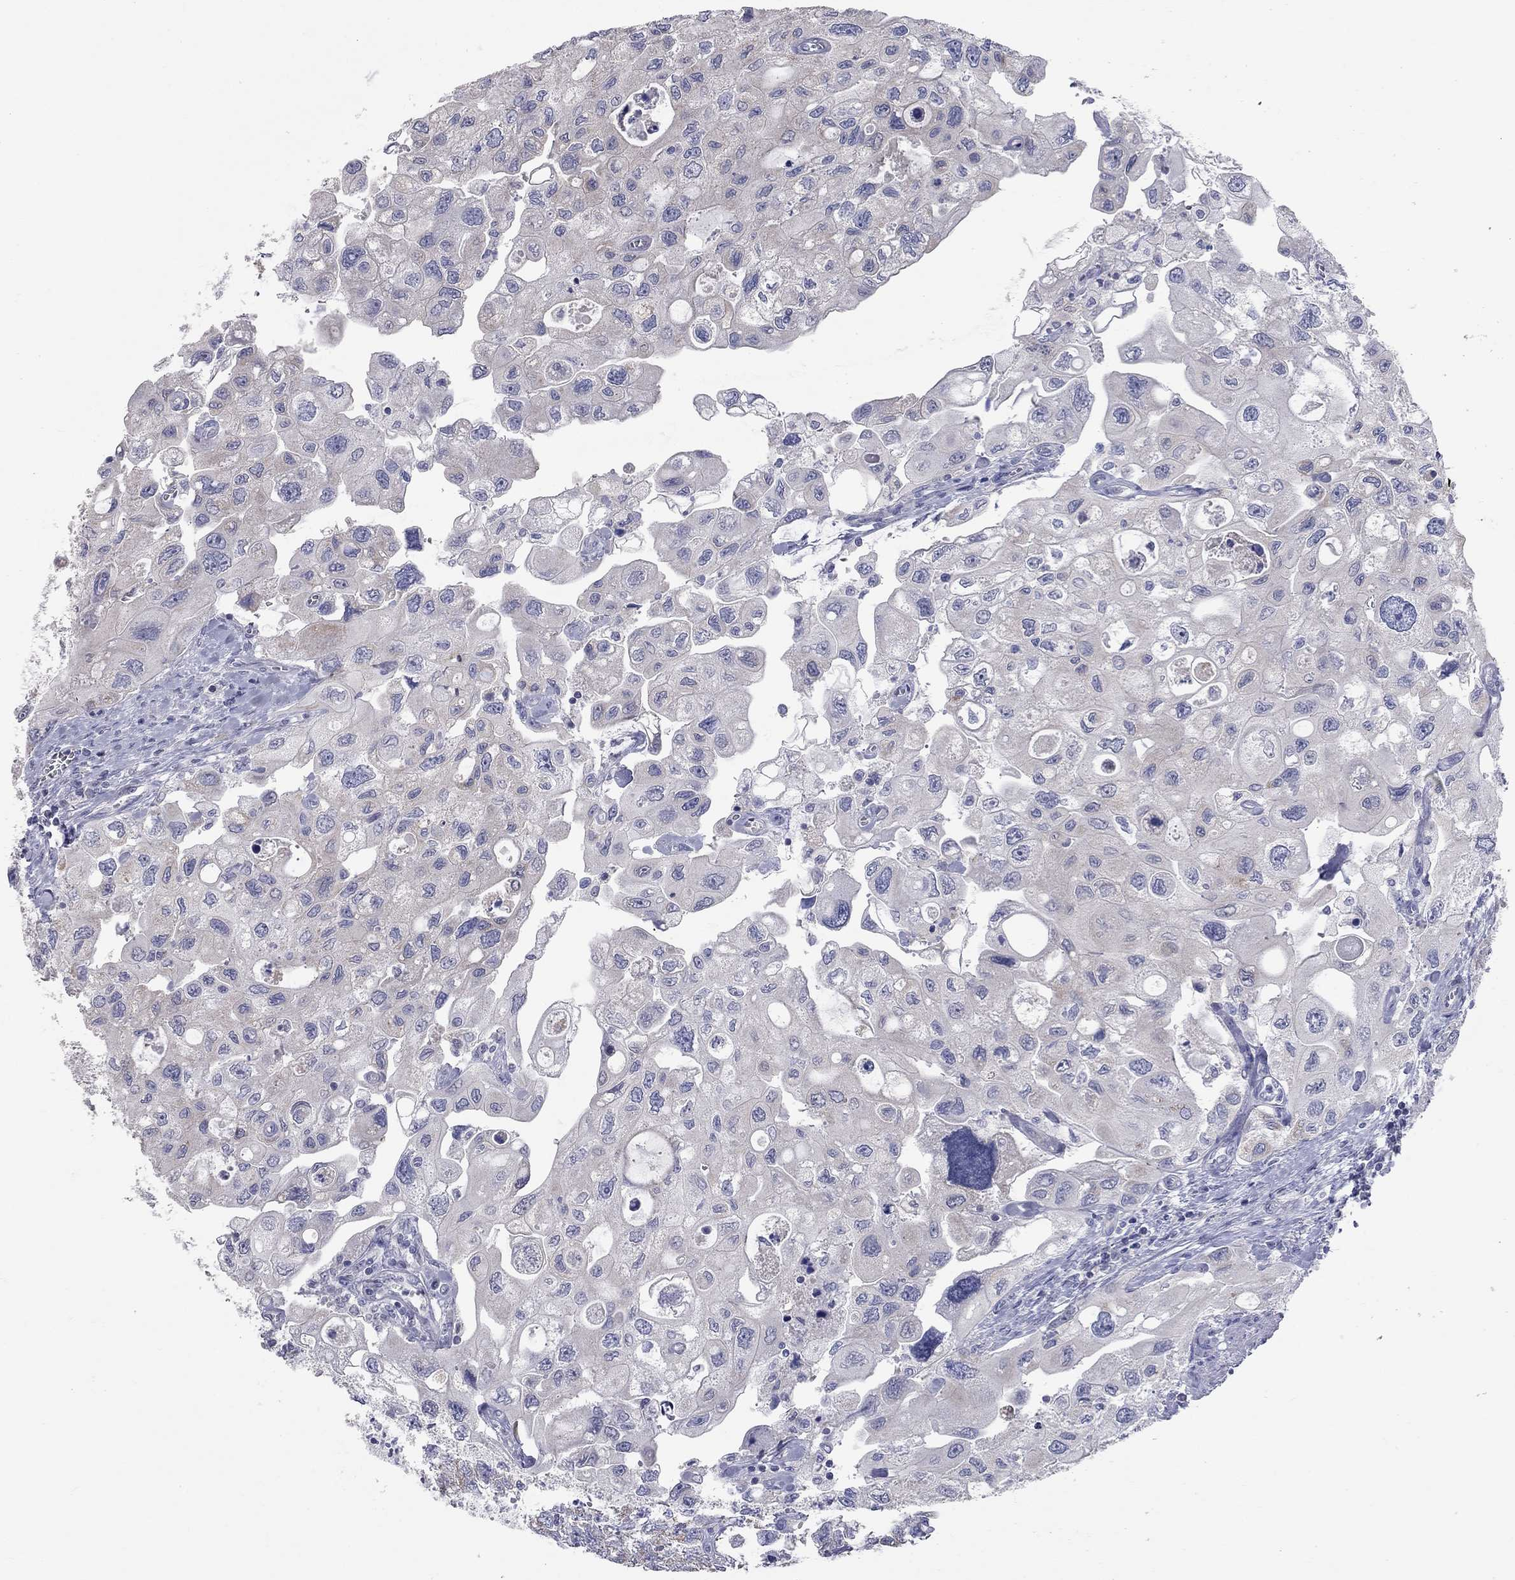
{"staining": {"intensity": "negative", "quantity": "none", "location": "none"}, "tissue": "urothelial cancer", "cell_type": "Tumor cells", "image_type": "cancer", "snomed": [{"axis": "morphology", "description": "Urothelial carcinoma, High grade"}, {"axis": "topography", "description": "Urinary bladder"}], "caption": "The histopathology image demonstrates no staining of tumor cells in urothelial cancer.", "gene": "CFAP161", "patient": {"sex": "male", "age": 59}}